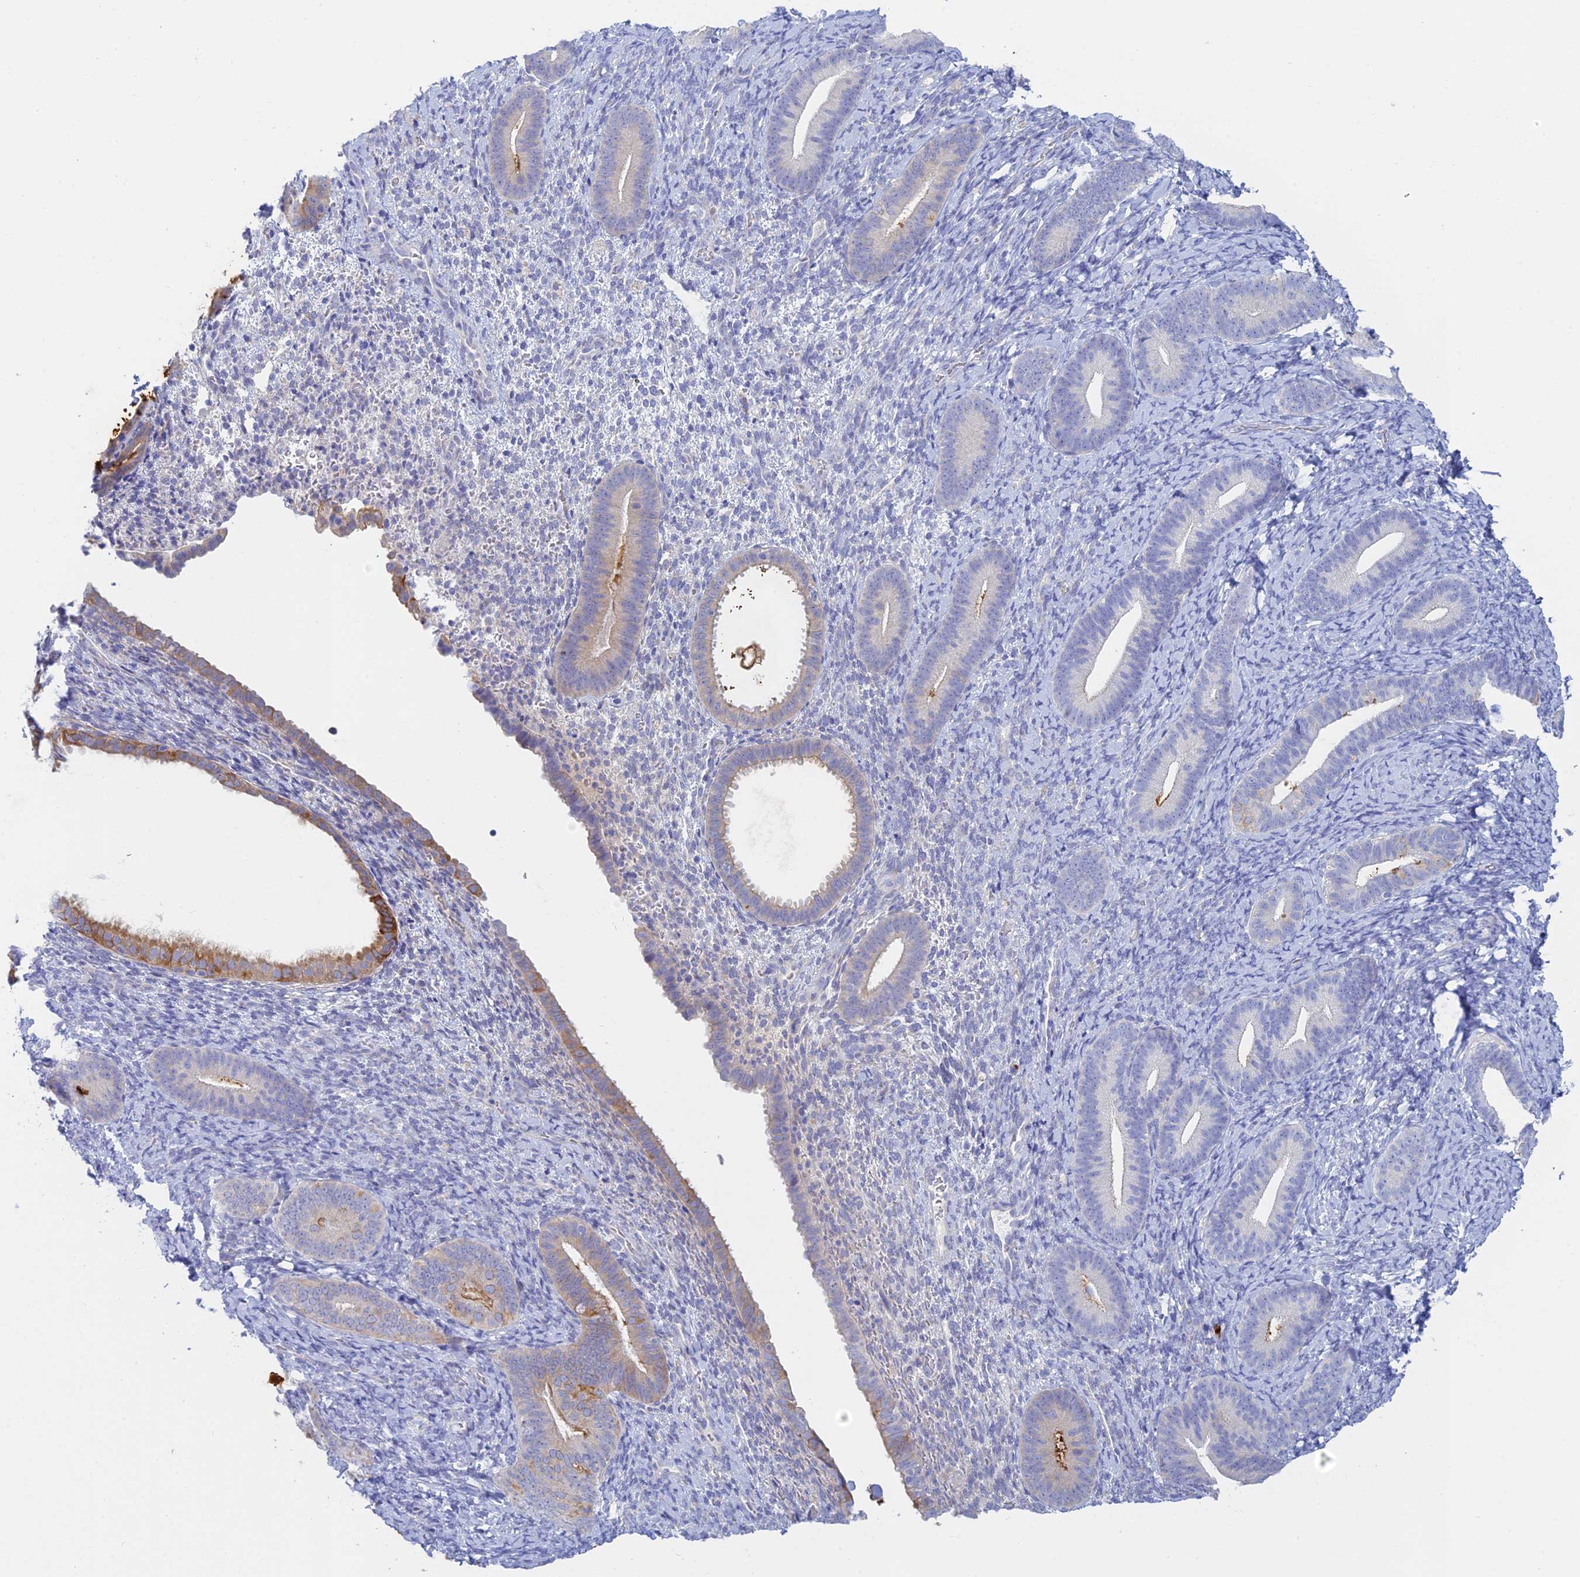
{"staining": {"intensity": "negative", "quantity": "none", "location": "none"}, "tissue": "endometrium", "cell_type": "Cells in endometrial stroma", "image_type": "normal", "snomed": [{"axis": "morphology", "description": "Normal tissue, NOS"}, {"axis": "topography", "description": "Endometrium"}], "caption": "The micrograph shows no significant positivity in cells in endometrial stroma of endometrium. (Stains: DAB immunohistochemistry with hematoxylin counter stain, Microscopy: brightfield microscopy at high magnification).", "gene": "CEP152", "patient": {"sex": "female", "age": 65}}